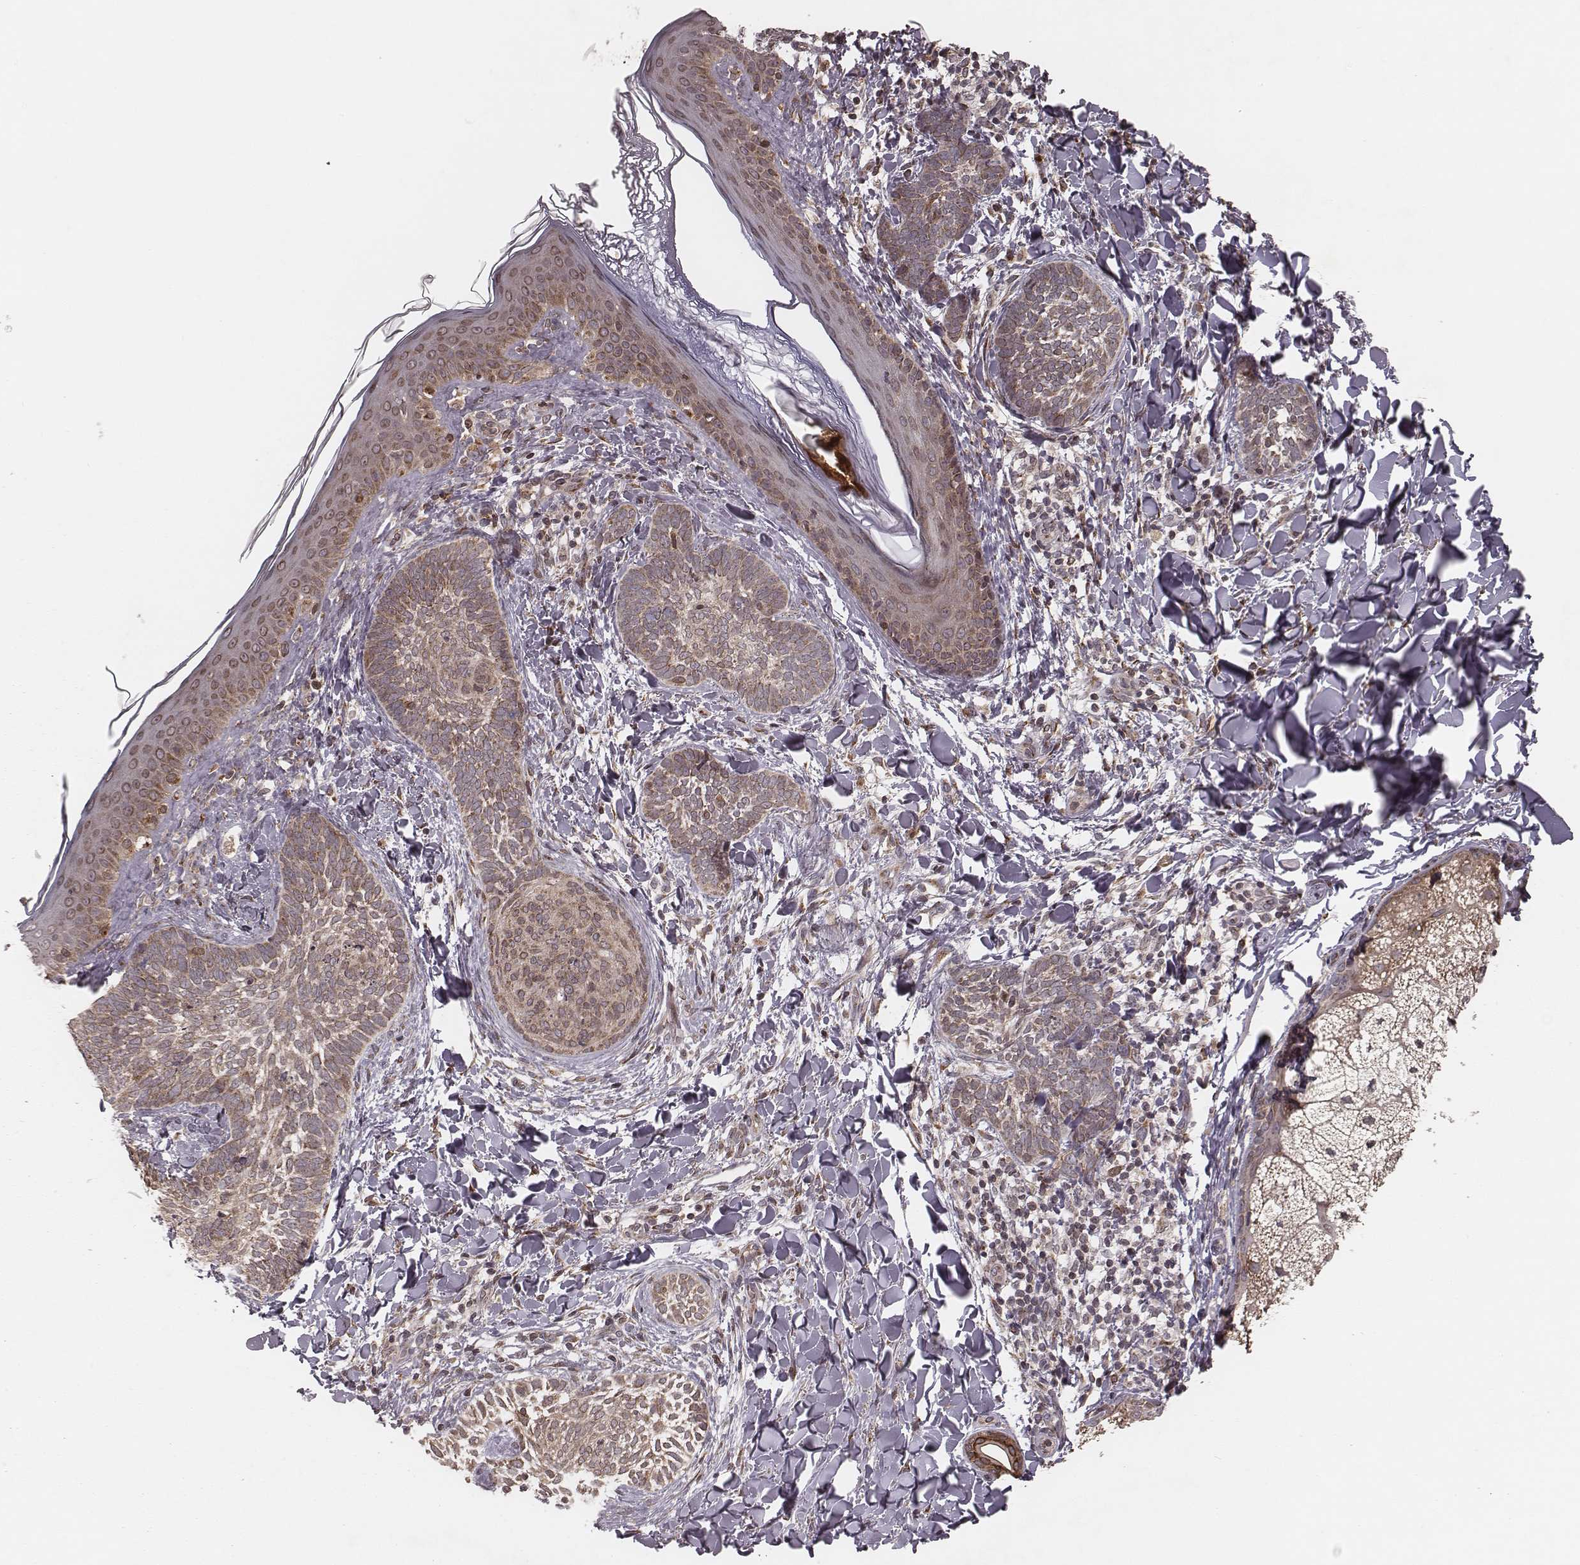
{"staining": {"intensity": "weak", "quantity": ">75%", "location": "cytoplasmic/membranous"}, "tissue": "skin cancer", "cell_type": "Tumor cells", "image_type": "cancer", "snomed": [{"axis": "morphology", "description": "Normal tissue, NOS"}, {"axis": "morphology", "description": "Basal cell carcinoma"}, {"axis": "topography", "description": "Skin"}], "caption": "Human skin cancer (basal cell carcinoma) stained for a protein (brown) reveals weak cytoplasmic/membranous positive expression in approximately >75% of tumor cells.", "gene": "MYO19", "patient": {"sex": "male", "age": 46}}